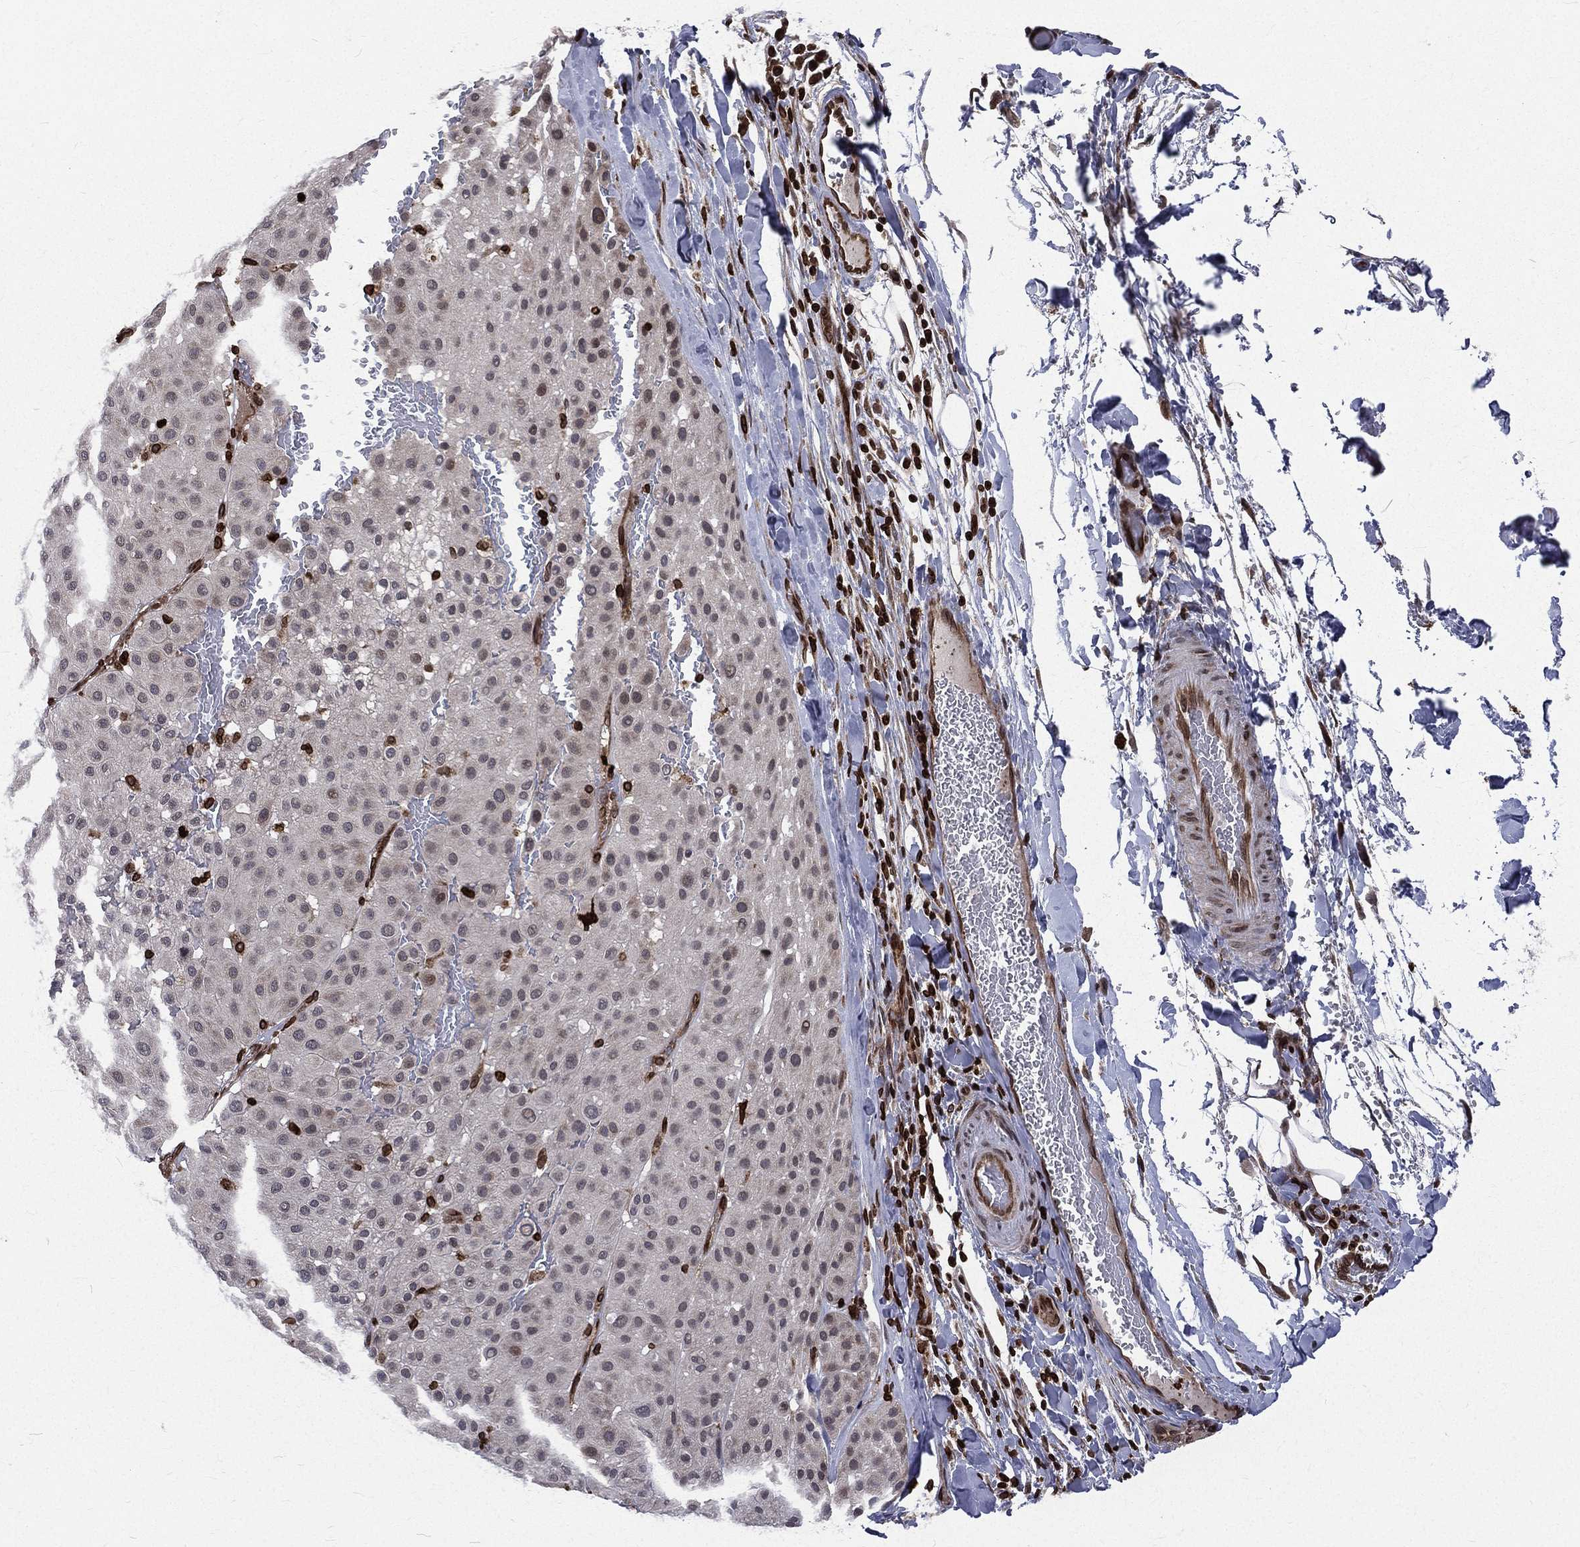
{"staining": {"intensity": "negative", "quantity": "none", "location": "none"}, "tissue": "melanoma", "cell_type": "Tumor cells", "image_type": "cancer", "snomed": [{"axis": "morphology", "description": "Malignant melanoma, Metastatic site"}, {"axis": "topography", "description": "Smooth muscle"}], "caption": "DAB (3,3'-diaminobenzidine) immunohistochemical staining of malignant melanoma (metastatic site) shows no significant expression in tumor cells.", "gene": "LBR", "patient": {"sex": "male", "age": 41}}